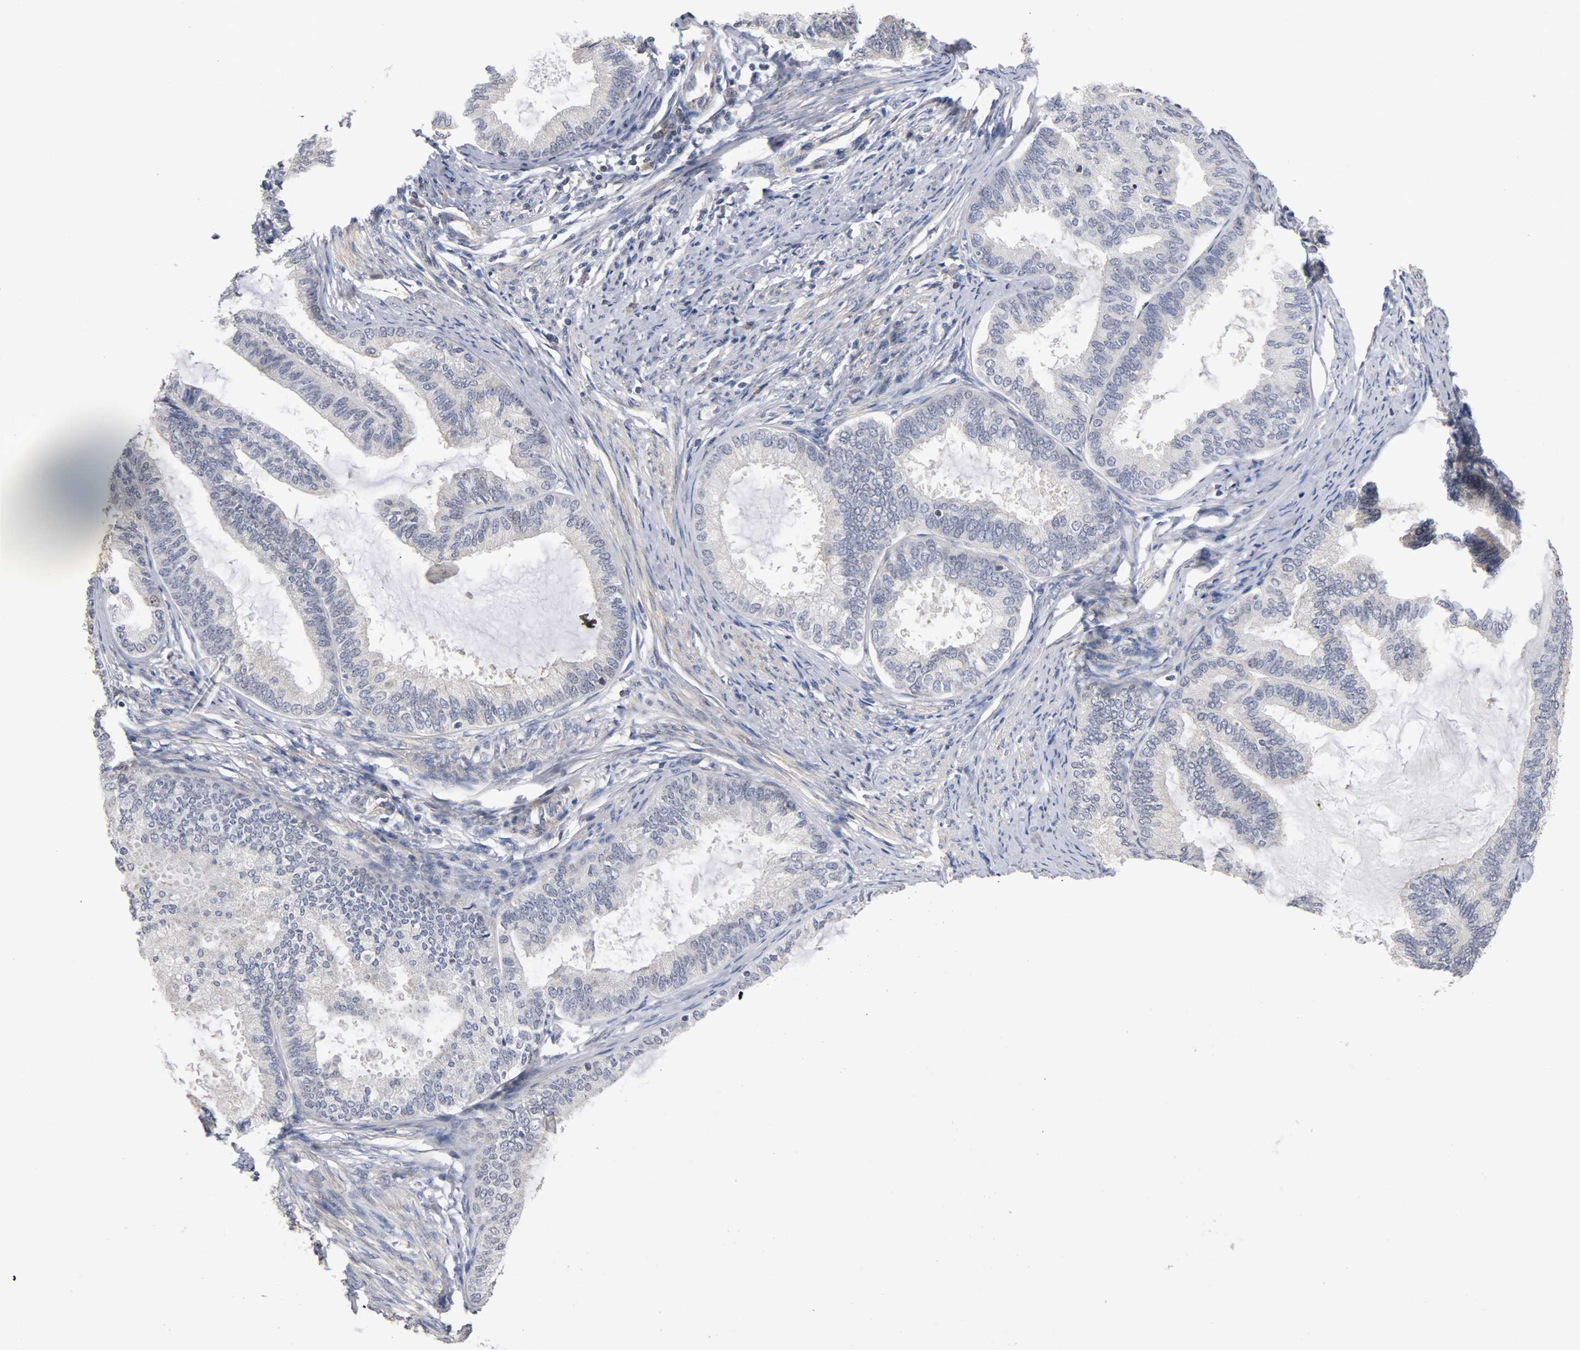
{"staining": {"intensity": "negative", "quantity": "none", "location": "none"}, "tissue": "endometrial cancer", "cell_type": "Tumor cells", "image_type": "cancer", "snomed": [{"axis": "morphology", "description": "Adenocarcinoma, NOS"}, {"axis": "topography", "description": "Endometrium"}], "caption": "Tumor cells show no significant protein expression in adenocarcinoma (endometrial).", "gene": "UBE2M", "patient": {"sex": "female", "age": 86}}